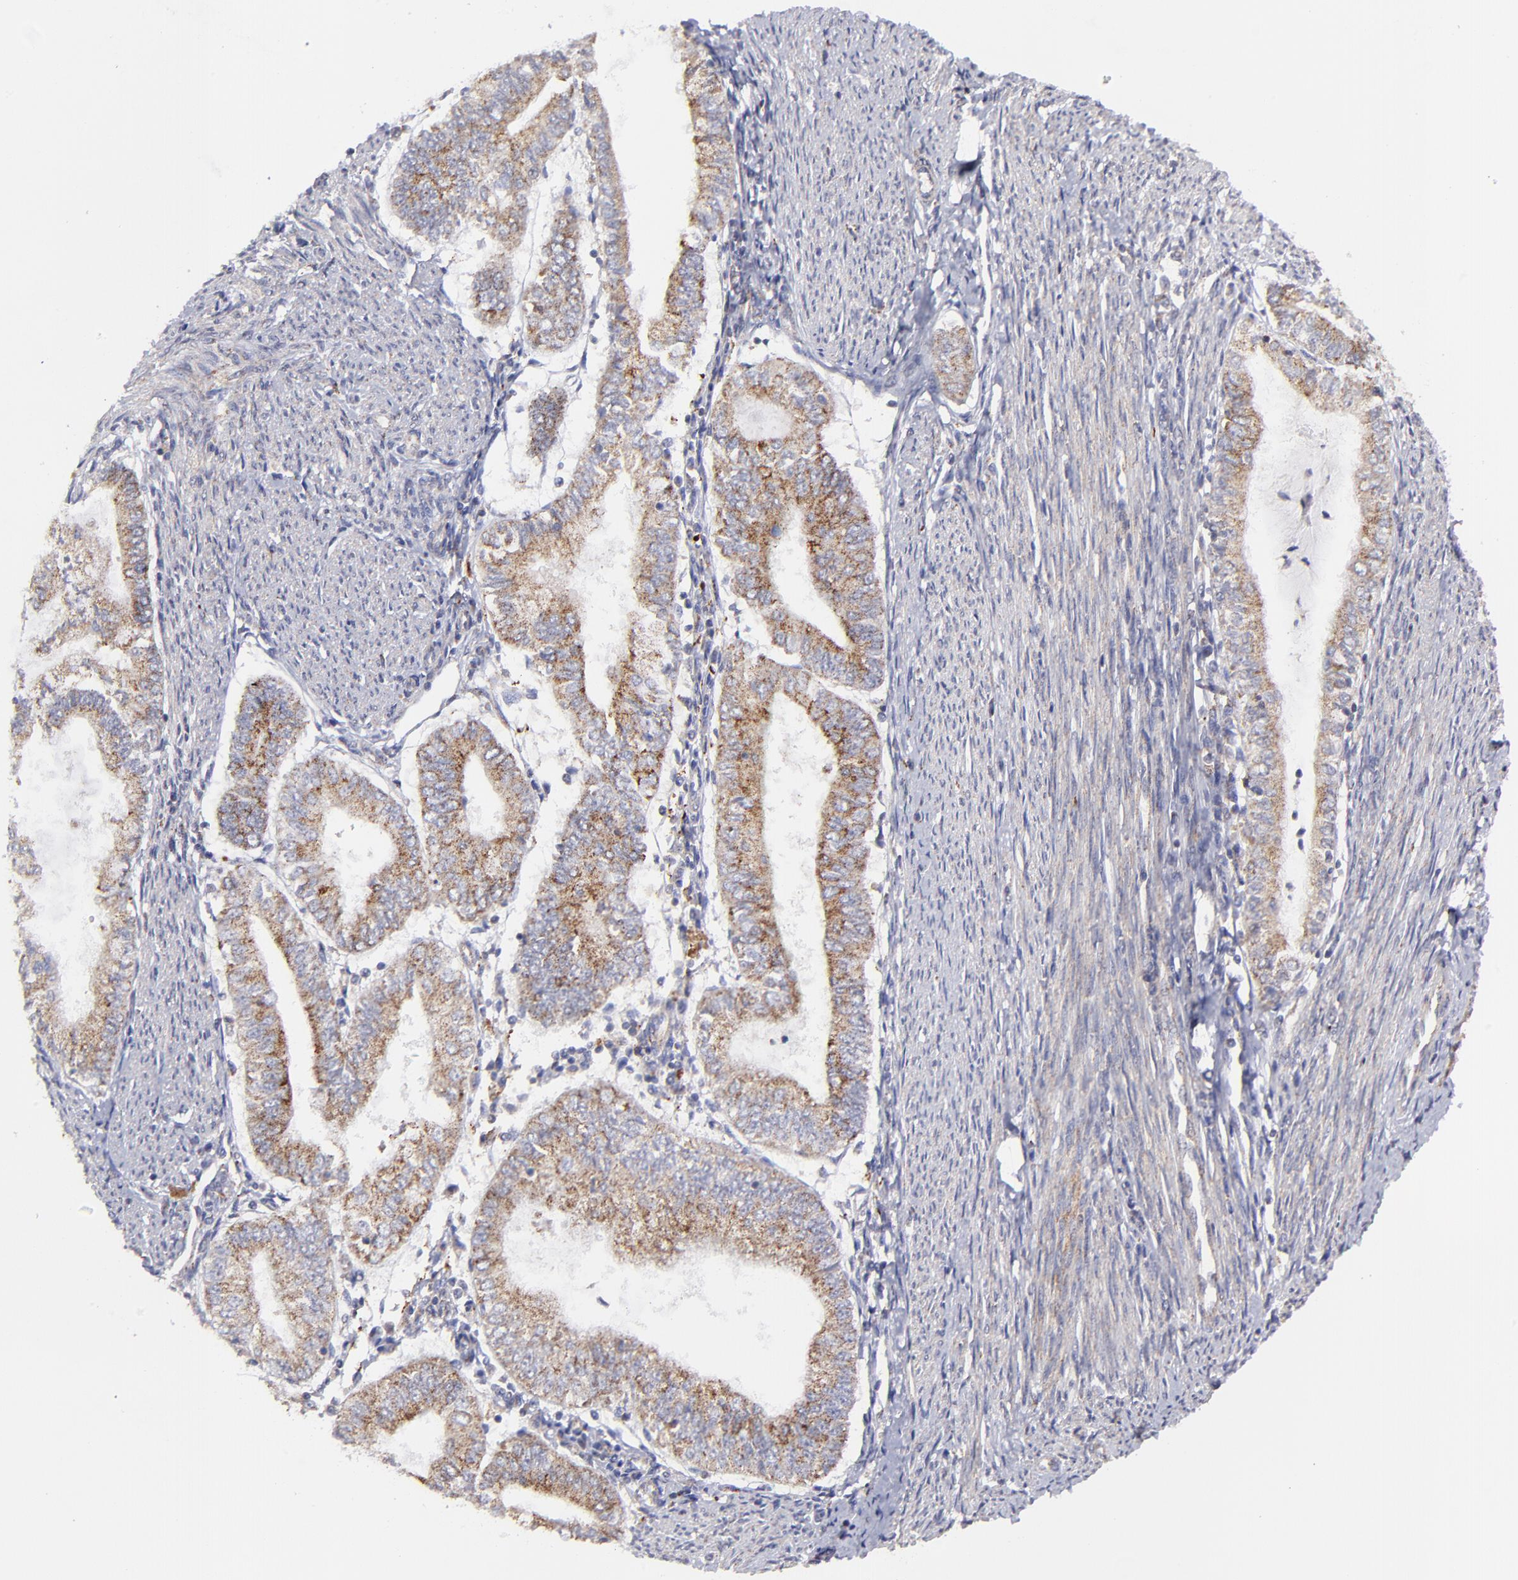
{"staining": {"intensity": "moderate", "quantity": ">75%", "location": "cytoplasmic/membranous"}, "tissue": "endometrial cancer", "cell_type": "Tumor cells", "image_type": "cancer", "snomed": [{"axis": "morphology", "description": "Adenocarcinoma, NOS"}, {"axis": "topography", "description": "Endometrium"}], "caption": "Human endometrial cancer (adenocarcinoma) stained for a protein (brown) reveals moderate cytoplasmic/membranous positive positivity in about >75% of tumor cells.", "gene": "MAP2K7", "patient": {"sex": "female", "age": 66}}